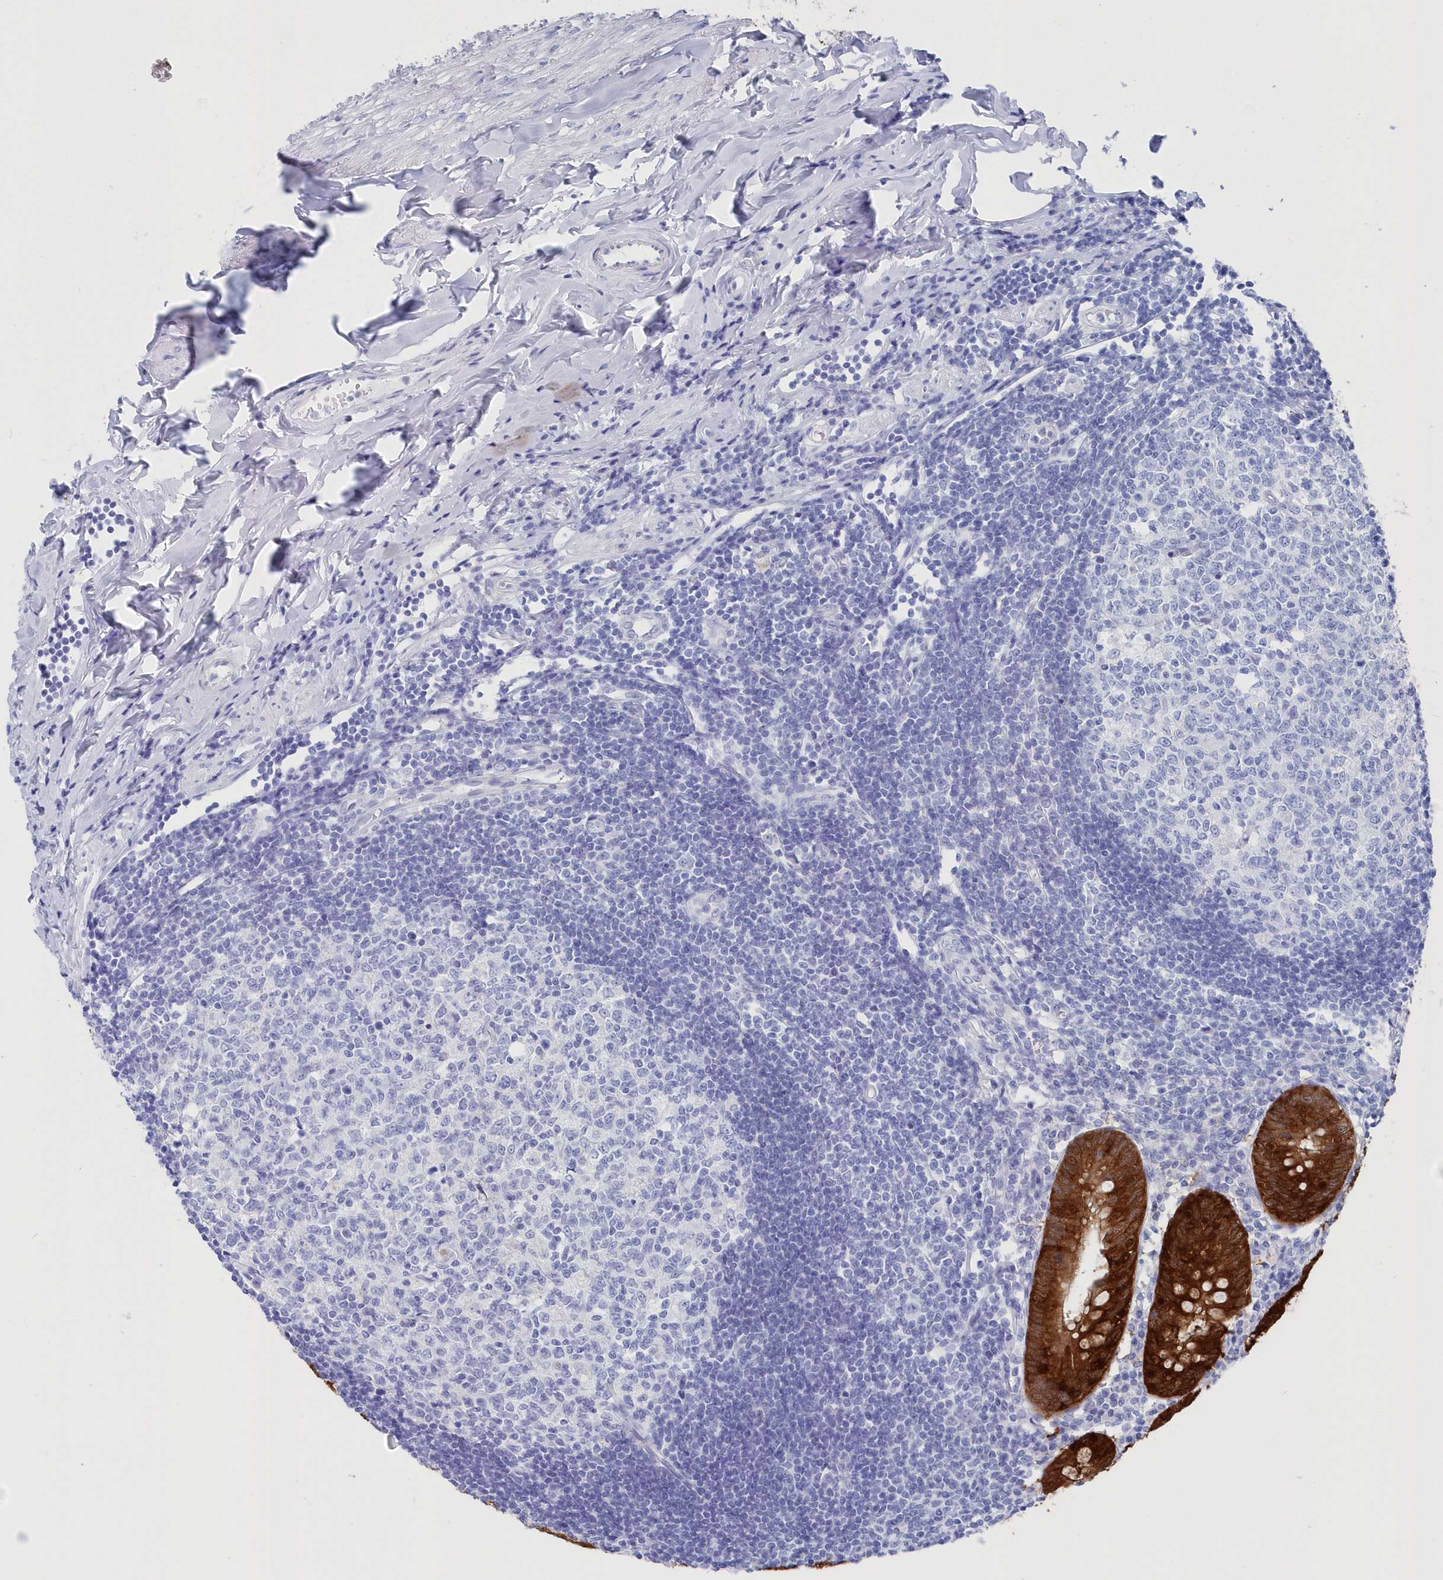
{"staining": {"intensity": "strong", "quantity": ">75%", "location": "cytoplasmic/membranous"}, "tissue": "appendix", "cell_type": "Glandular cells", "image_type": "normal", "snomed": [{"axis": "morphology", "description": "Normal tissue, NOS"}, {"axis": "topography", "description": "Appendix"}], "caption": "Immunohistochemical staining of benign human appendix reveals >75% levels of strong cytoplasmic/membranous protein staining in about >75% of glandular cells. Using DAB (3,3'-diaminobenzidine) (brown) and hematoxylin (blue) stains, captured at high magnification using brightfield microscopy.", "gene": "CSNK1G2", "patient": {"sex": "female", "age": 54}}